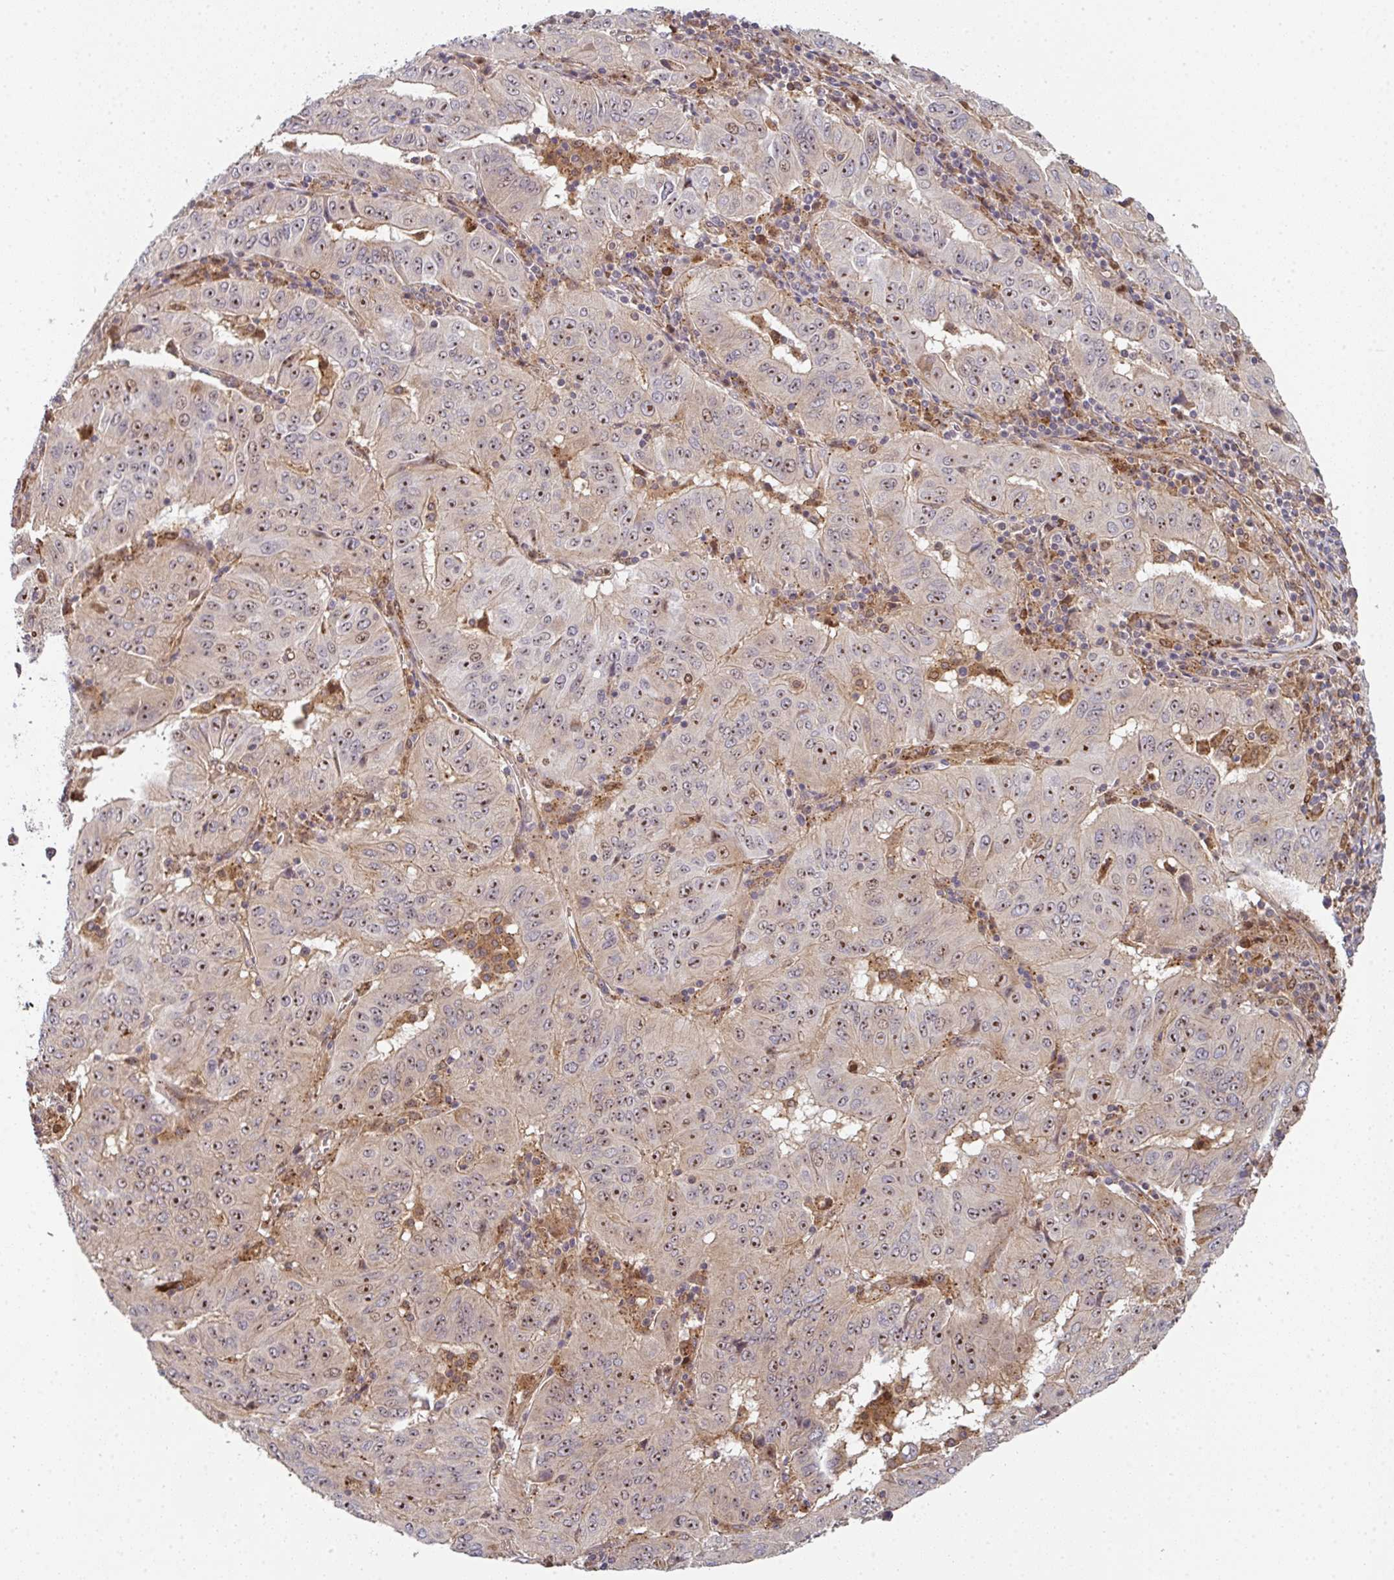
{"staining": {"intensity": "moderate", "quantity": "25%-75%", "location": "cytoplasmic/membranous,nuclear"}, "tissue": "pancreatic cancer", "cell_type": "Tumor cells", "image_type": "cancer", "snomed": [{"axis": "morphology", "description": "Adenocarcinoma, NOS"}, {"axis": "topography", "description": "Pancreas"}], "caption": "A photomicrograph of human pancreatic cancer (adenocarcinoma) stained for a protein exhibits moderate cytoplasmic/membranous and nuclear brown staining in tumor cells.", "gene": "SIMC1", "patient": {"sex": "male", "age": 63}}